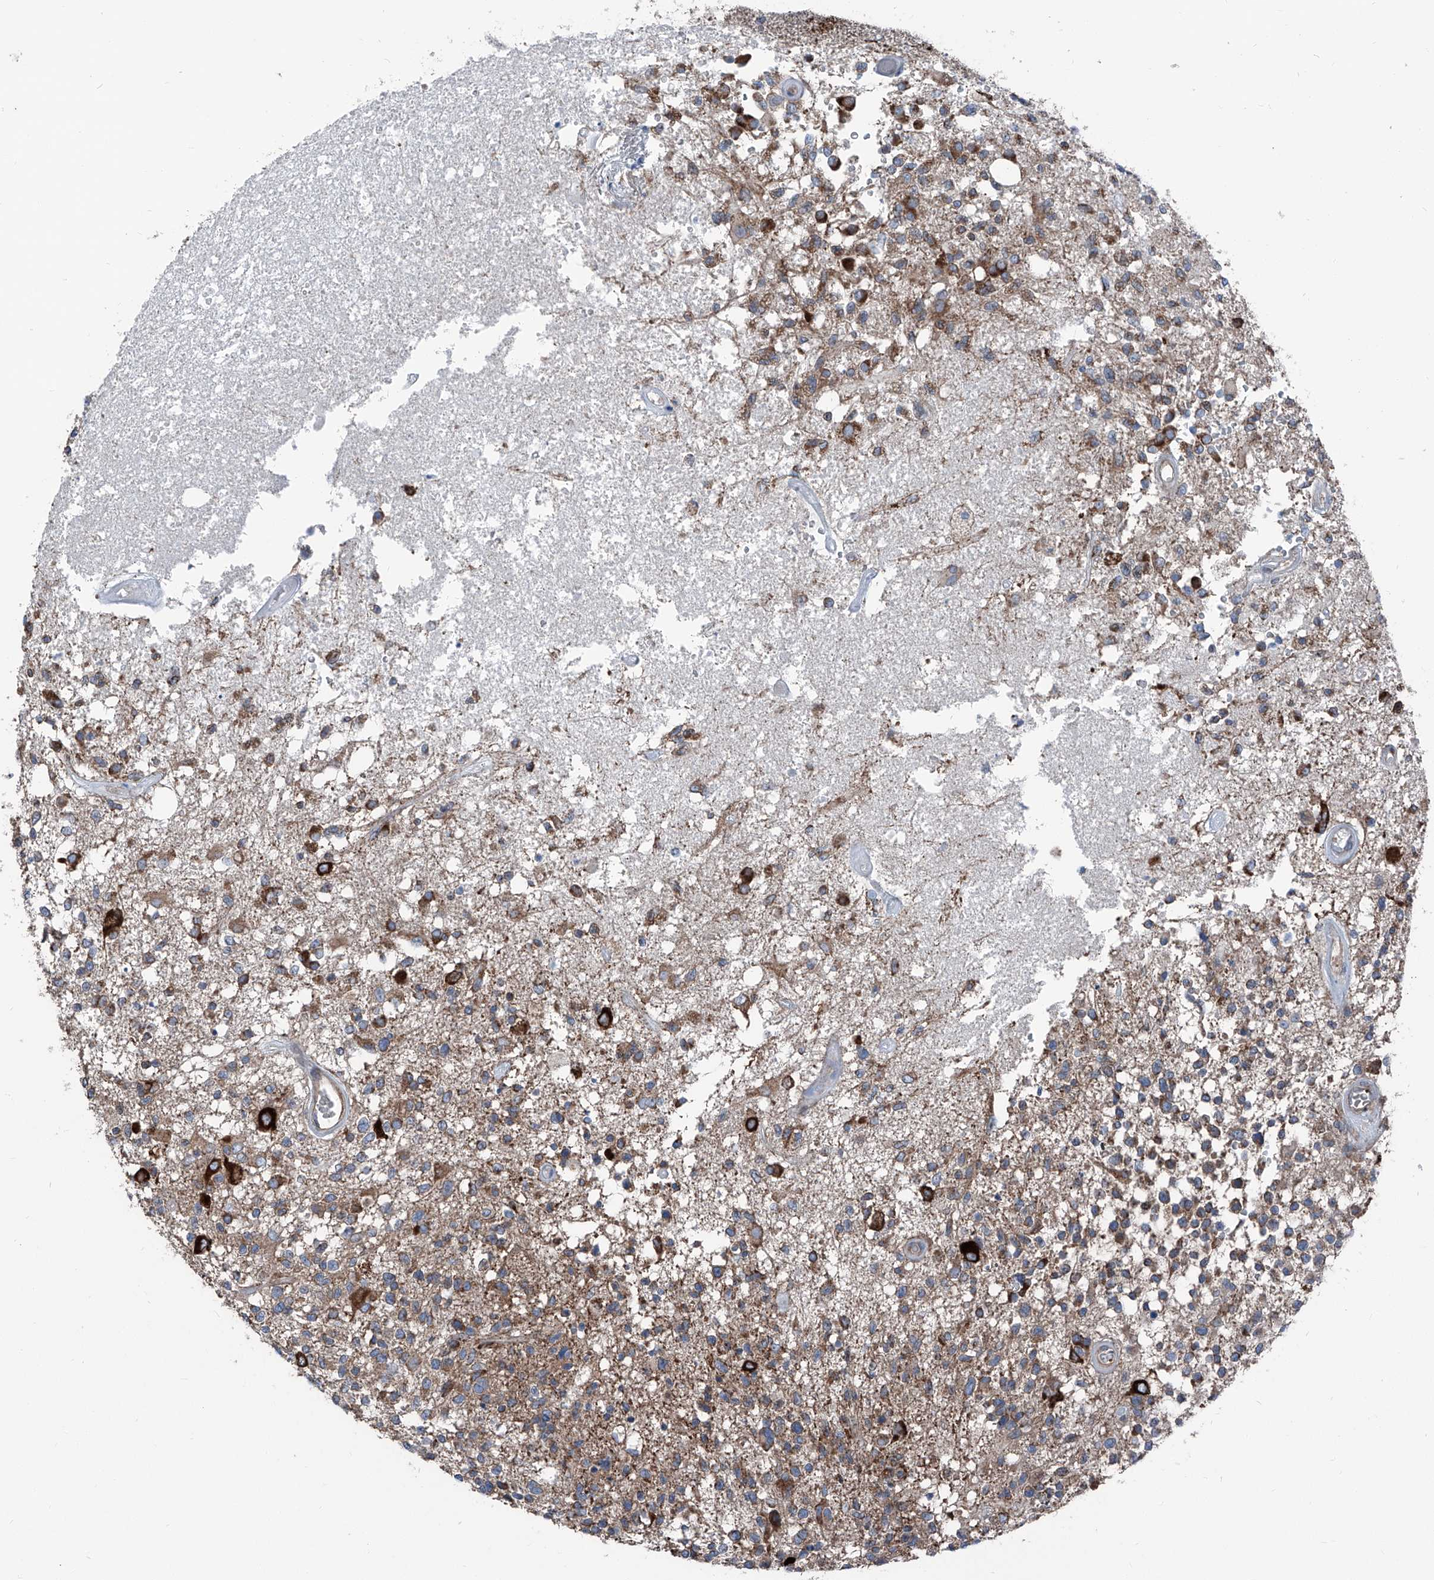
{"staining": {"intensity": "moderate", "quantity": "<25%", "location": "cytoplasmic/membranous"}, "tissue": "glioma", "cell_type": "Tumor cells", "image_type": "cancer", "snomed": [{"axis": "morphology", "description": "Glioma, malignant, High grade"}, {"axis": "morphology", "description": "Glioblastoma, NOS"}, {"axis": "topography", "description": "Brain"}], "caption": "Protein expression analysis of high-grade glioma (malignant) reveals moderate cytoplasmic/membranous positivity in approximately <25% of tumor cells. (Brightfield microscopy of DAB IHC at high magnification).", "gene": "GPAT3", "patient": {"sex": "male", "age": 60}}